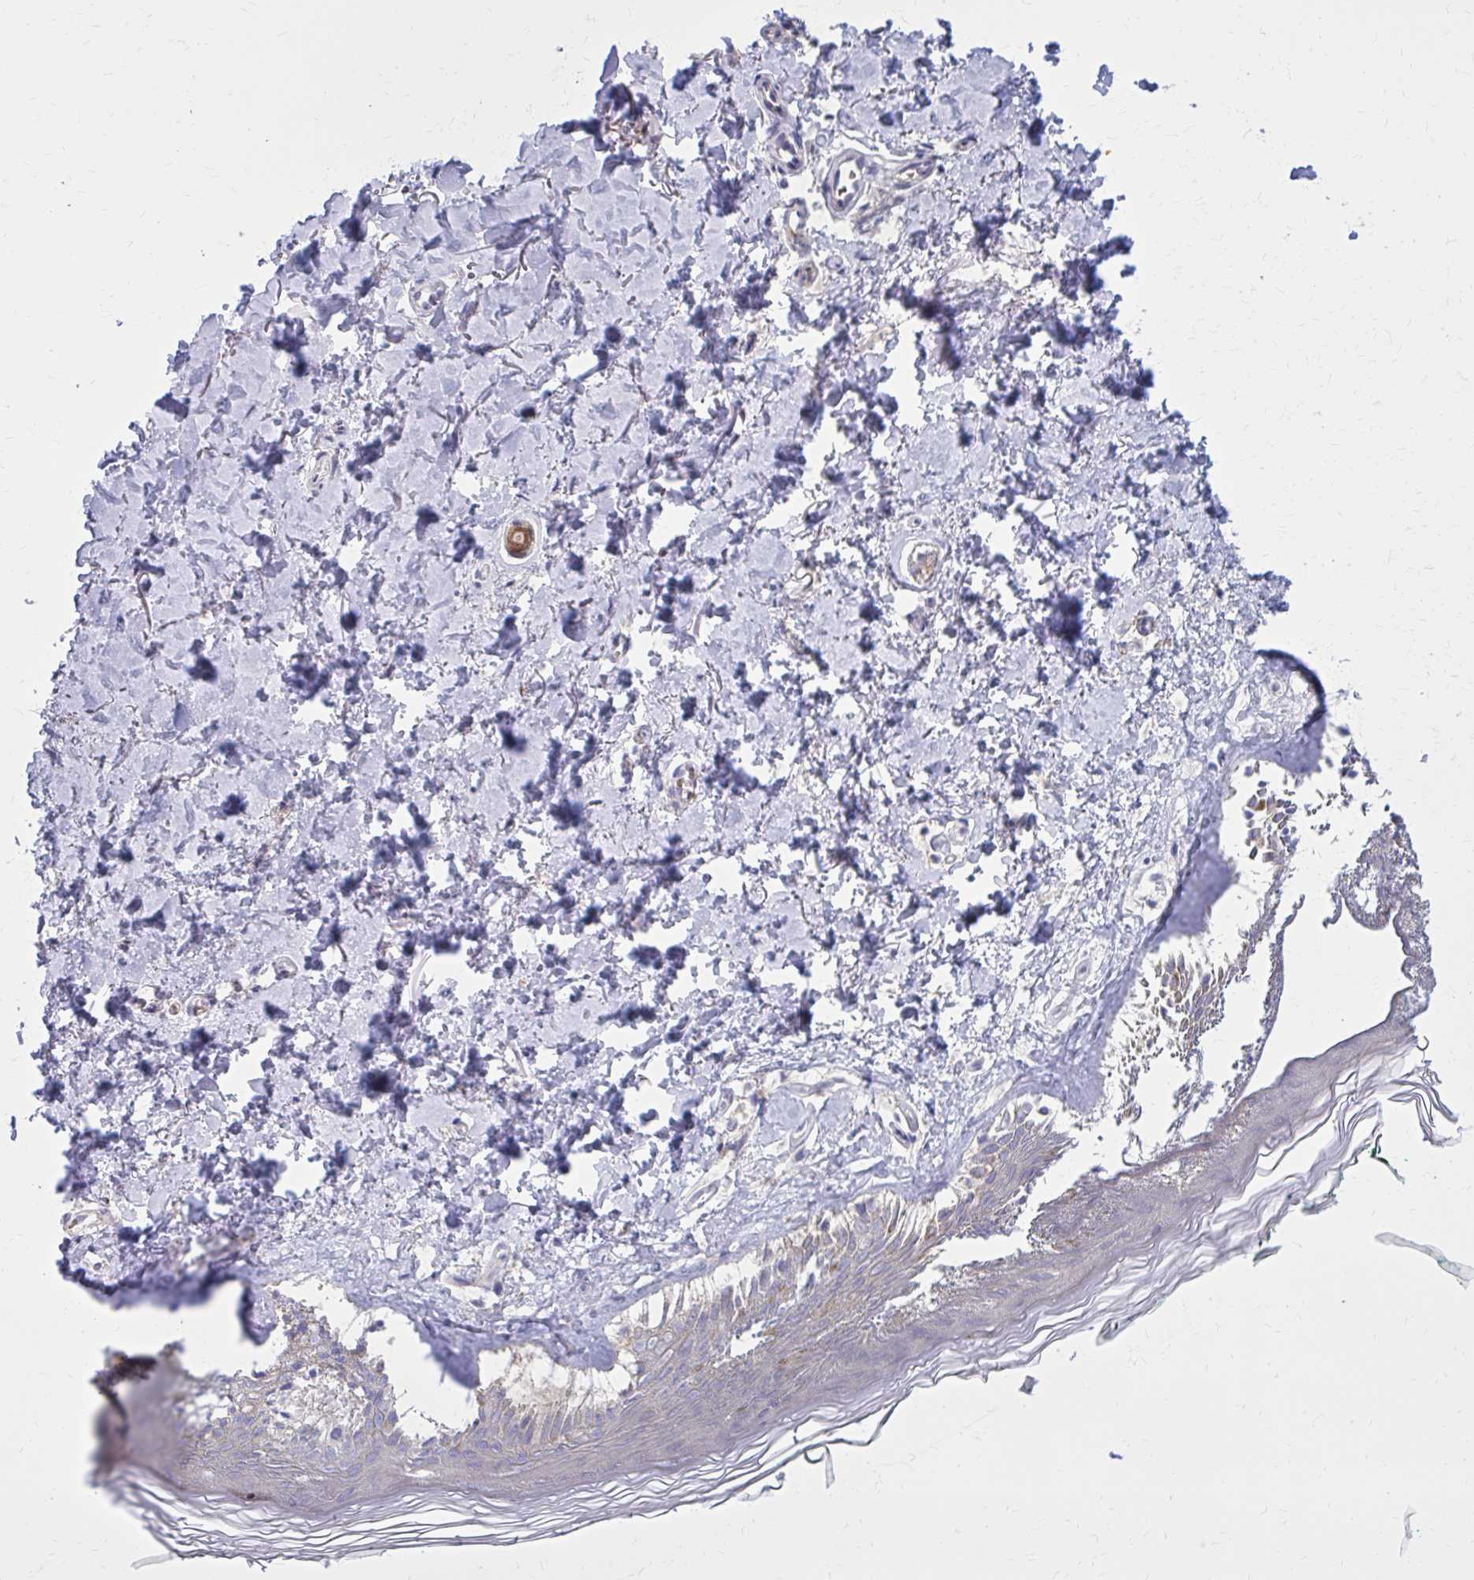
{"staining": {"intensity": "negative", "quantity": "none", "location": "none"}, "tissue": "skin", "cell_type": "Fibroblasts", "image_type": "normal", "snomed": [{"axis": "morphology", "description": "Normal tissue, NOS"}, {"axis": "topography", "description": "Skin"}, {"axis": "topography", "description": "Peripheral nerve tissue"}], "caption": "An immunohistochemistry histopathology image of benign skin is shown. There is no staining in fibroblasts of skin.", "gene": "DBI", "patient": {"sex": "female", "age": 45}}